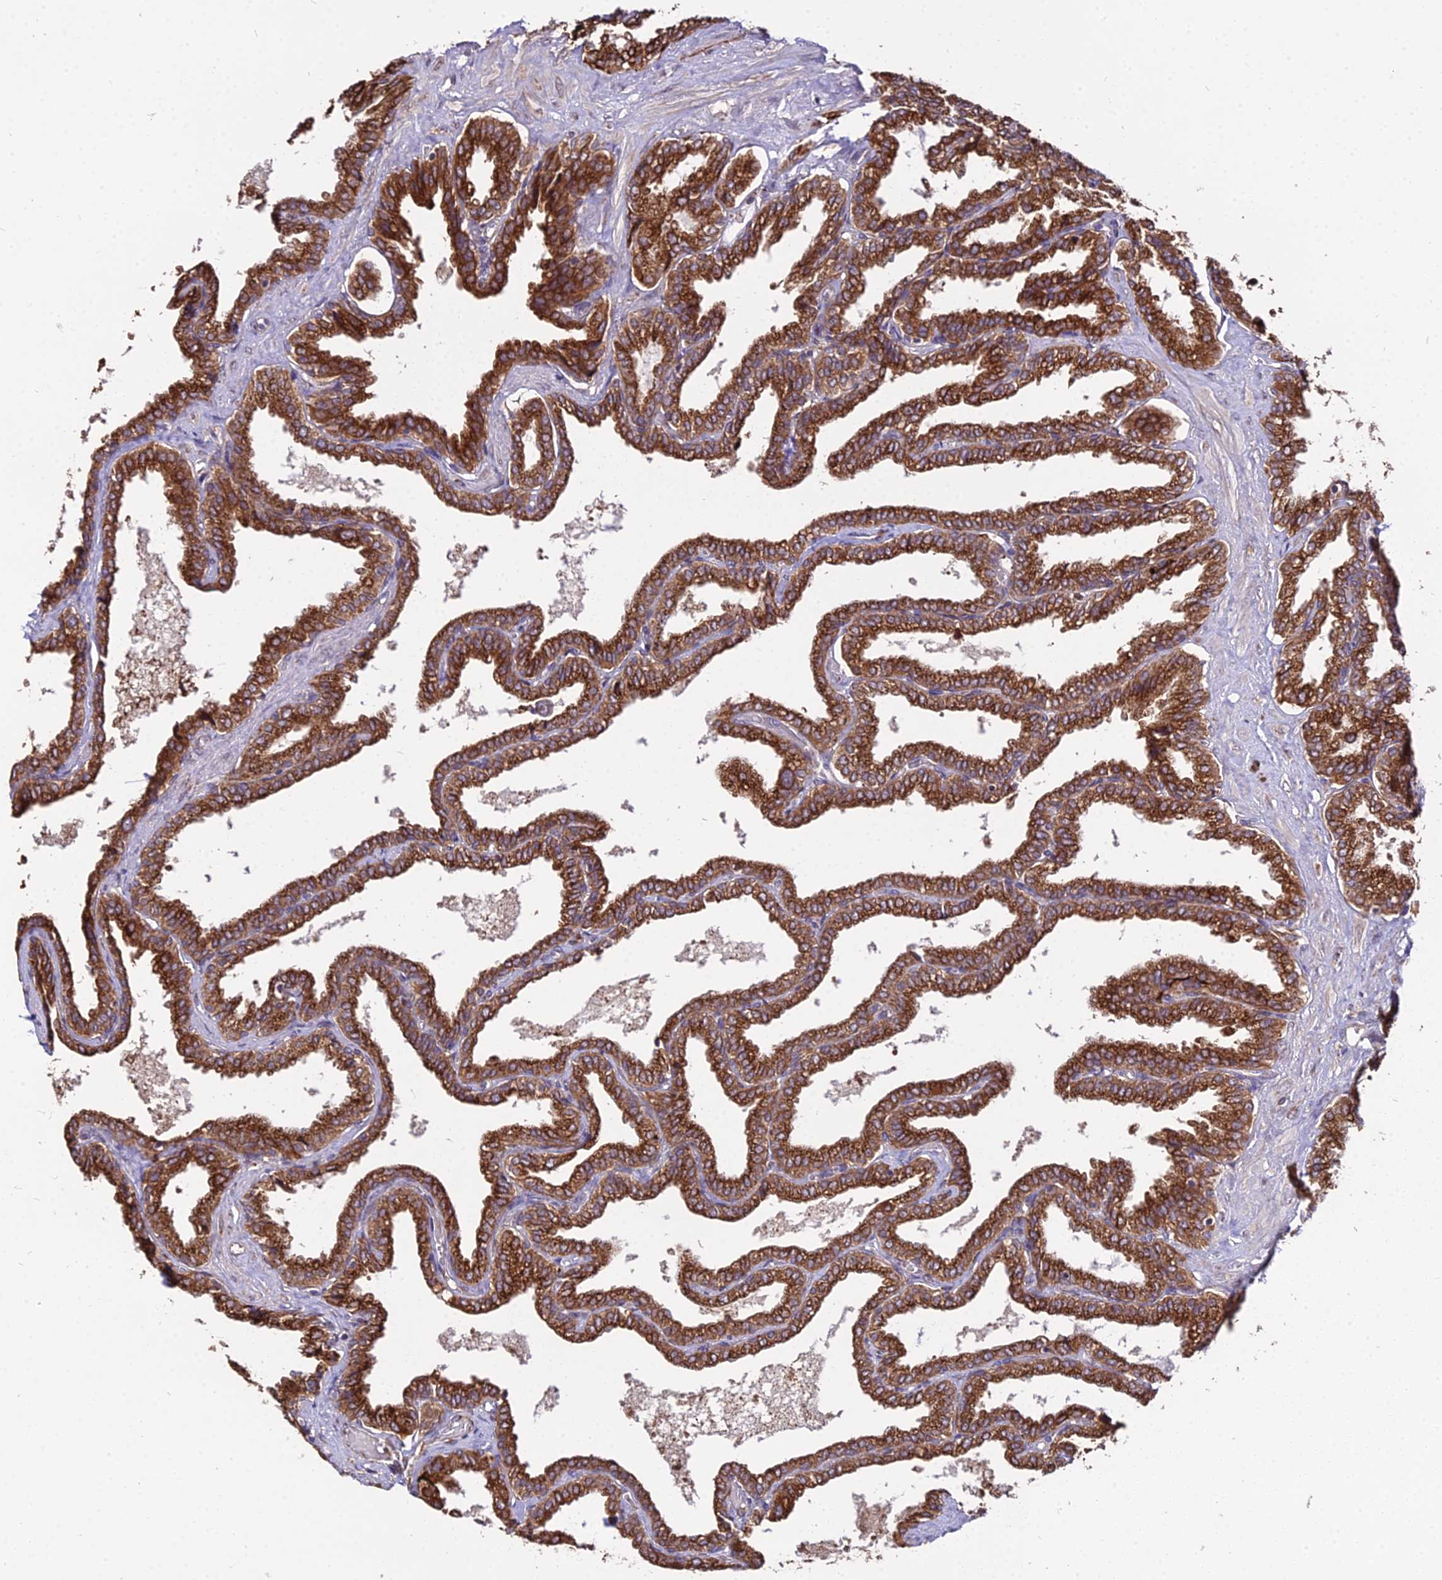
{"staining": {"intensity": "strong", "quantity": ">75%", "location": "cytoplasmic/membranous"}, "tissue": "seminal vesicle", "cell_type": "Glandular cells", "image_type": "normal", "snomed": [{"axis": "morphology", "description": "Normal tissue, NOS"}, {"axis": "topography", "description": "Seminal veicle"}], "caption": "Glandular cells exhibit strong cytoplasmic/membranous staining in about >75% of cells in normal seminal vesicle.", "gene": "ENSG00000258465", "patient": {"sex": "male", "age": 46}}